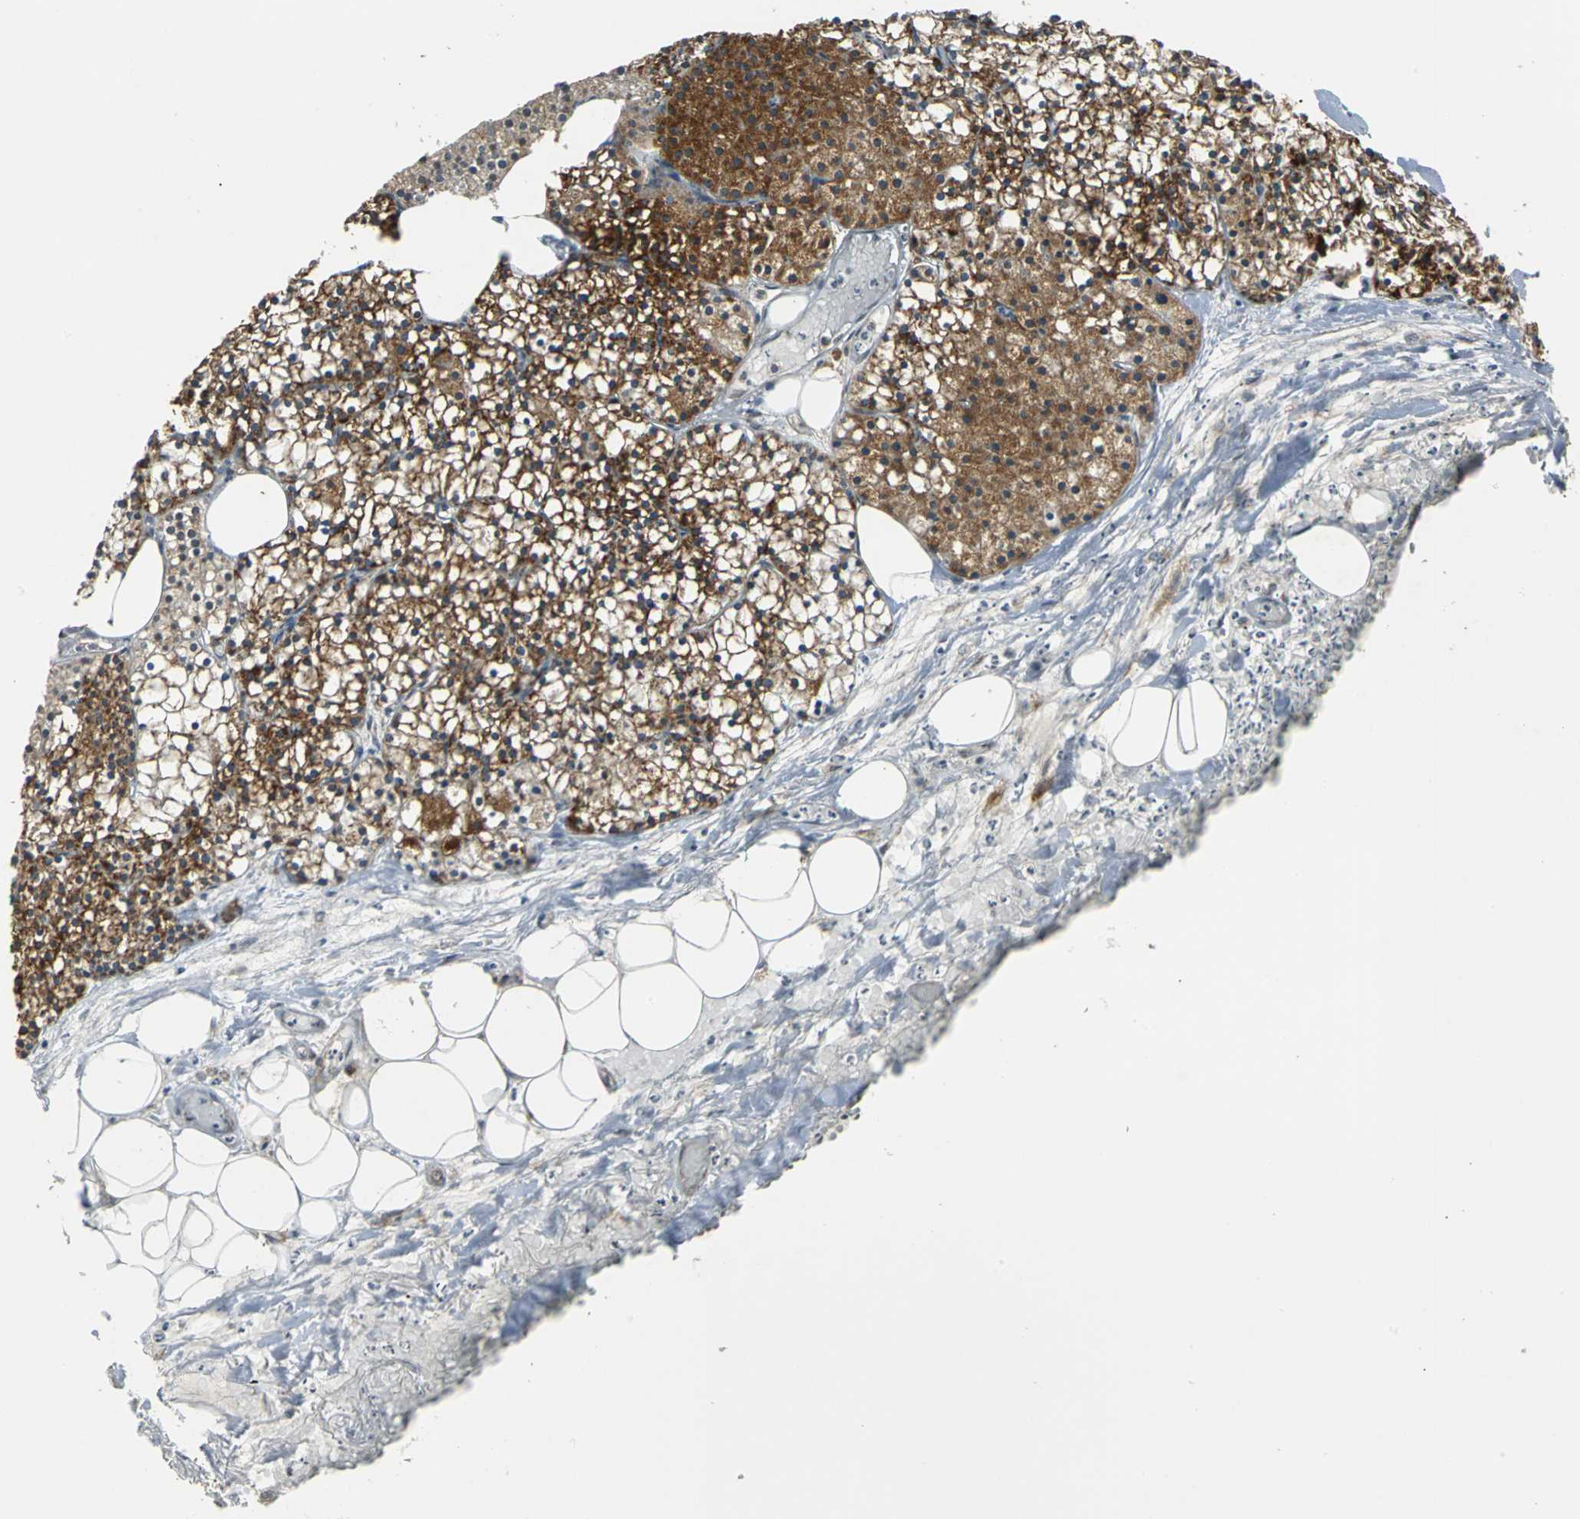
{"staining": {"intensity": "strong", "quantity": ">75%", "location": "cytoplasmic/membranous"}, "tissue": "parathyroid gland", "cell_type": "Glandular cells", "image_type": "normal", "snomed": [{"axis": "morphology", "description": "Normal tissue, NOS"}, {"axis": "topography", "description": "Parathyroid gland"}], "caption": "This image shows immunohistochemistry (IHC) staining of normal parathyroid gland, with high strong cytoplasmic/membranous staining in approximately >75% of glandular cells.", "gene": "NDUFB5", "patient": {"sex": "female", "age": 63}}